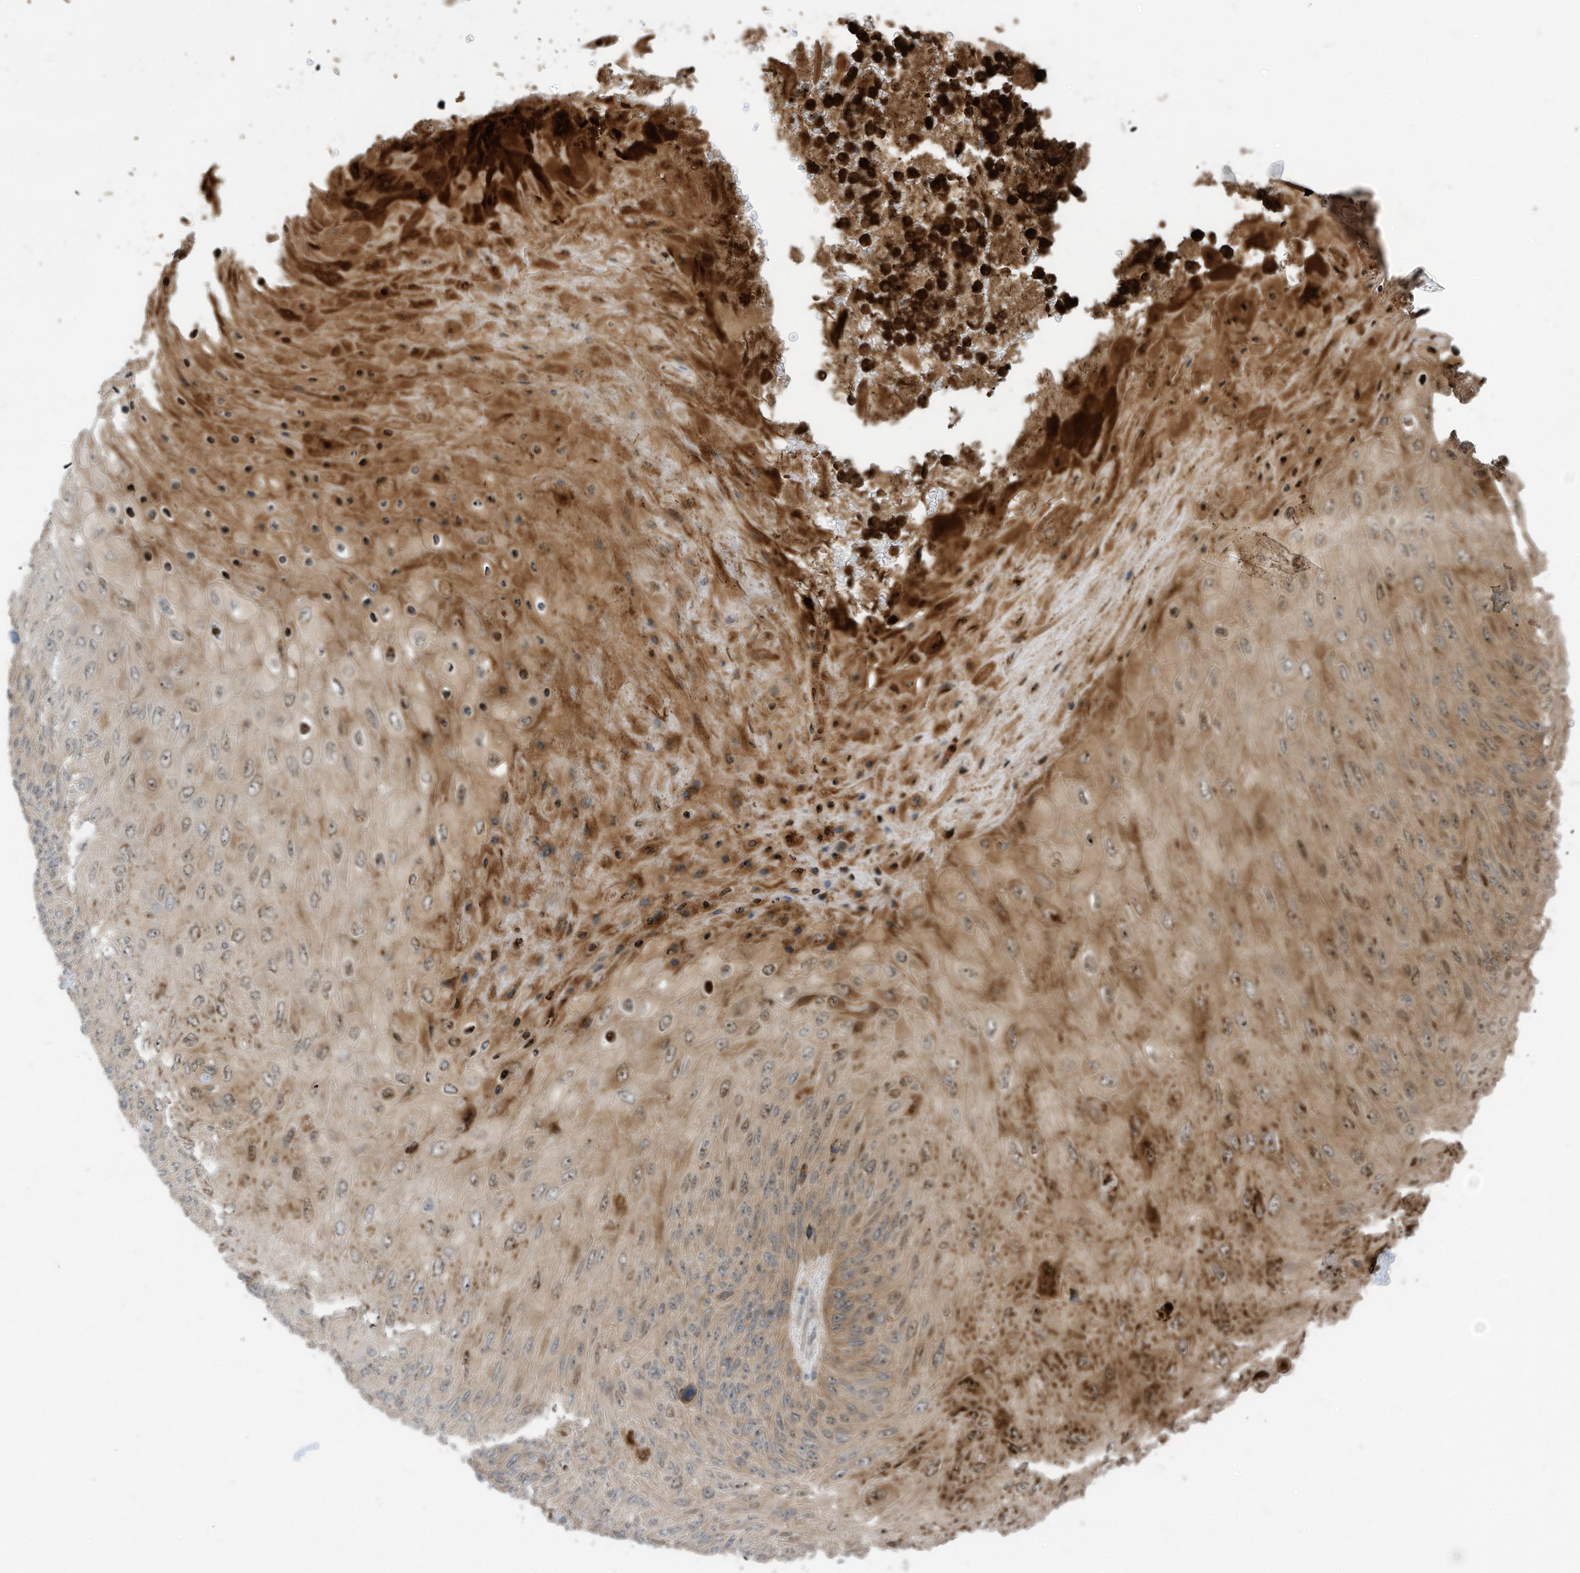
{"staining": {"intensity": "moderate", "quantity": "25%-75%", "location": "cytoplasmic/membranous,nuclear"}, "tissue": "skin cancer", "cell_type": "Tumor cells", "image_type": "cancer", "snomed": [{"axis": "morphology", "description": "Squamous cell carcinoma, NOS"}, {"axis": "topography", "description": "Skin"}], "caption": "Immunohistochemical staining of skin squamous cell carcinoma exhibits medium levels of moderate cytoplasmic/membranous and nuclear positivity in approximately 25%-75% of tumor cells.", "gene": "CNKSR1", "patient": {"sex": "female", "age": 88}}